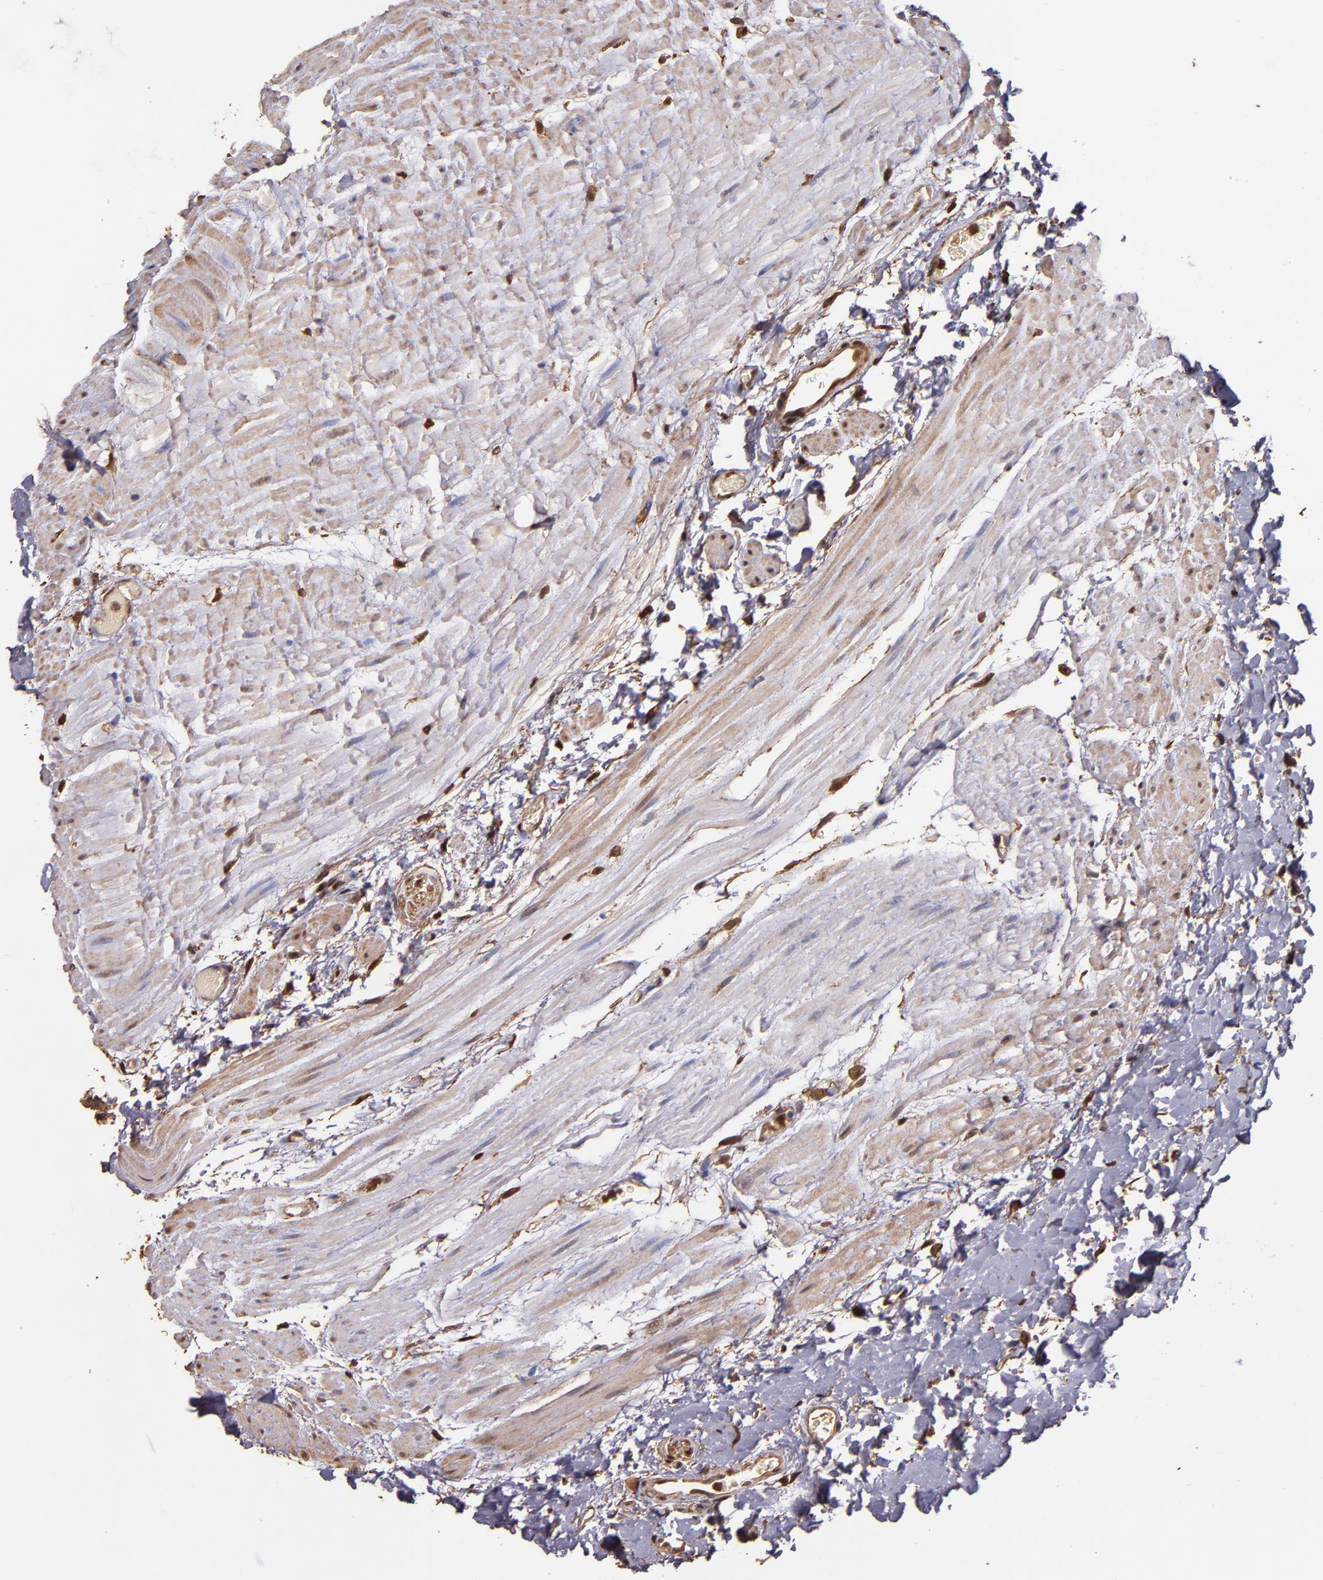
{"staining": {"intensity": "strong", "quantity": "25%-75%", "location": "cytoplasmic/membranous,nuclear"}, "tissue": "stomach", "cell_type": "Glandular cells", "image_type": "normal", "snomed": [{"axis": "morphology", "description": "Normal tissue, NOS"}, {"axis": "topography", "description": "Stomach, upper"}, {"axis": "topography", "description": "Stomach"}], "caption": "Immunohistochemical staining of unremarkable human stomach demonstrates high levels of strong cytoplasmic/membranous,nuclear staining in approximately 25%-75% of glandular cells.", "gene": "S100A6", "patient": {"sex": "male", "age": 76}}